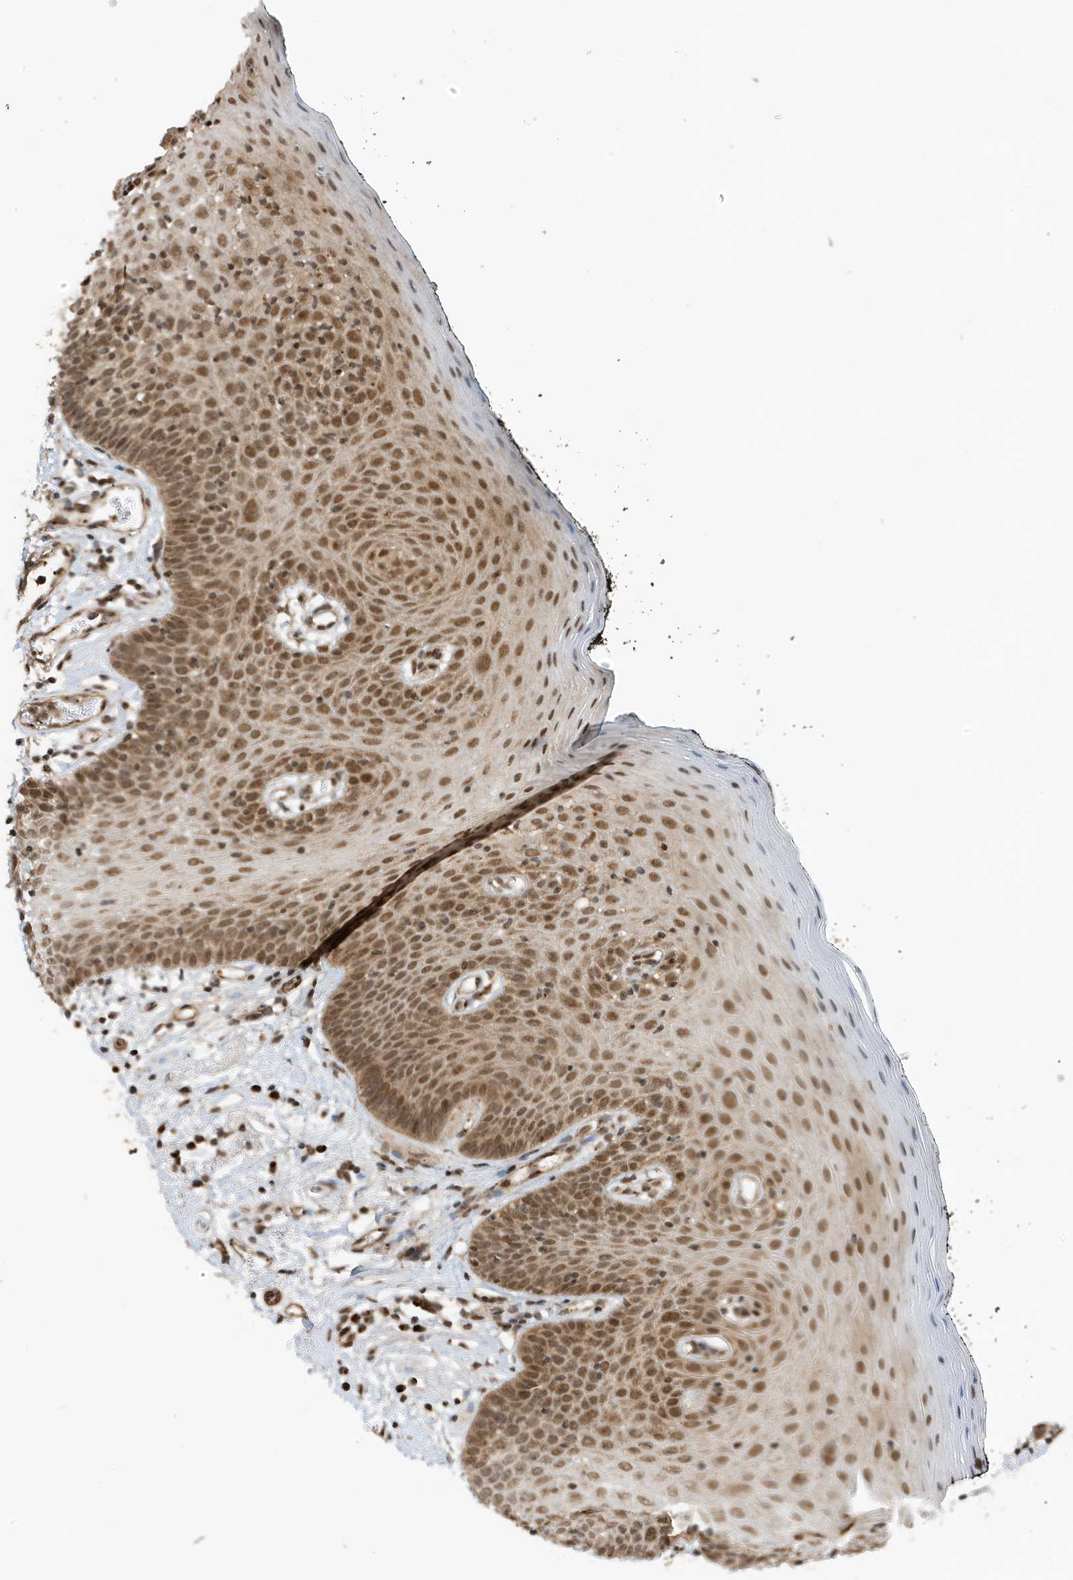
{"staining": {"intensity": "moderate", "quantity": ">75%", "location": "nuclear"}, "tissue": "oral mucosa", "cell_type": "Squamous epithelial cells", "image_type": "normal", "snomed": [{"axis": "morphology", "description": "Normal tissue, NOS"}, {"axis": "topography", "description": "Oral tissue"}], "caption": "Oral mucosa was stained to show a protein in brown. There is medium levels of moderate nuclear staining in about >75% of squamous epithelial cells. Using DAB (3,3'-diaminobenzidine) (brown) and hematoxylin (blue) stains, captured at high magnification using brightfield microscopy.", "gene": "MAST3", "patient": {"sex": "male", "age": 74}}